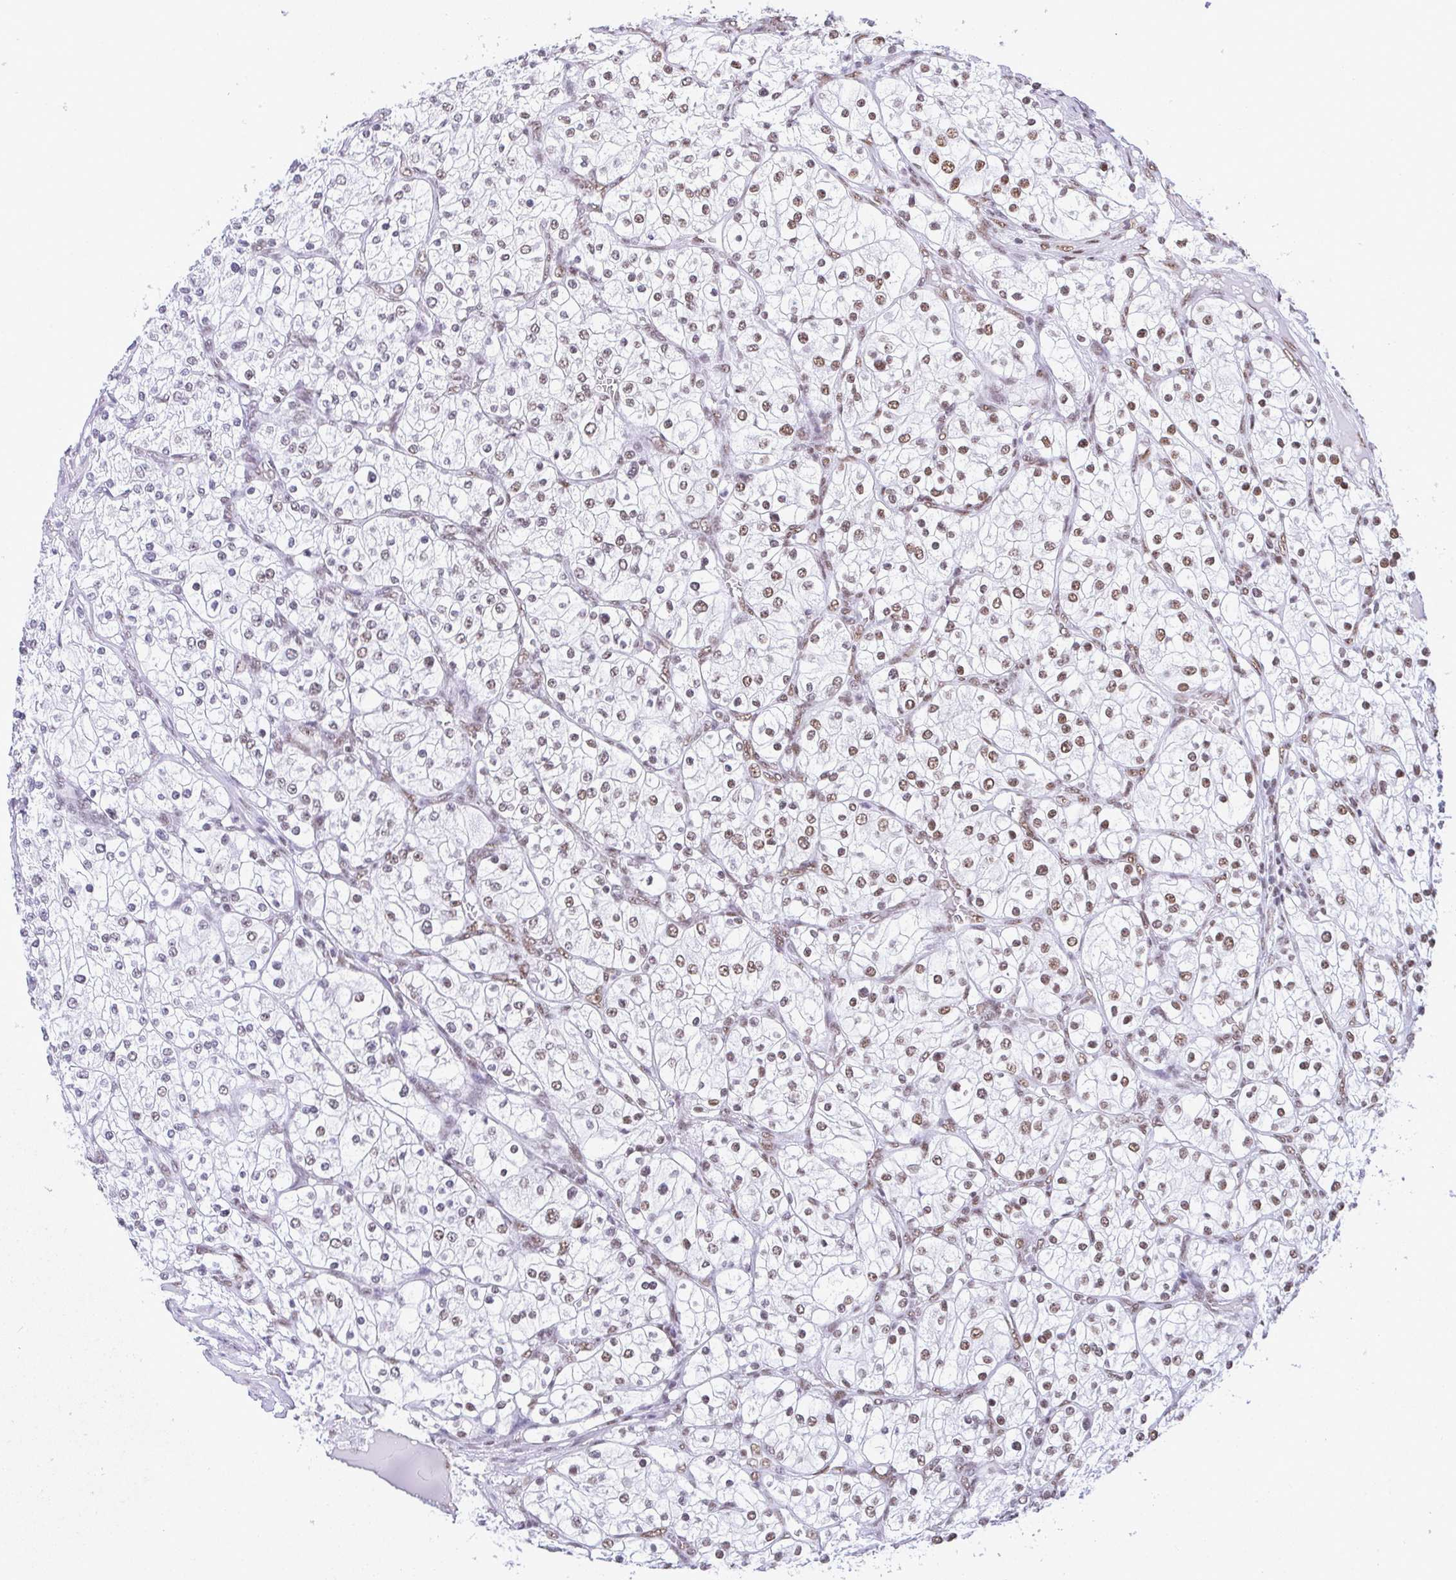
{"staining": {"intensity": "weak", "quantity": "25%-75%", "location": "nuclear"}, "tissue": "renal cancer", "cell_type": "Tumor cells", "image_type": "cancer", "snomed": [{"axis": "morphology", "description": "Adenocarcinoma, NOS"}, {"axis": "topography", "description": "Kidney"}], "caption": "Renal cancer tissue displays weak nuclear expression in about 25%-75% of tumor cells", "gene": "DDX52", "patient": {"sex": "male", "age": 80}}